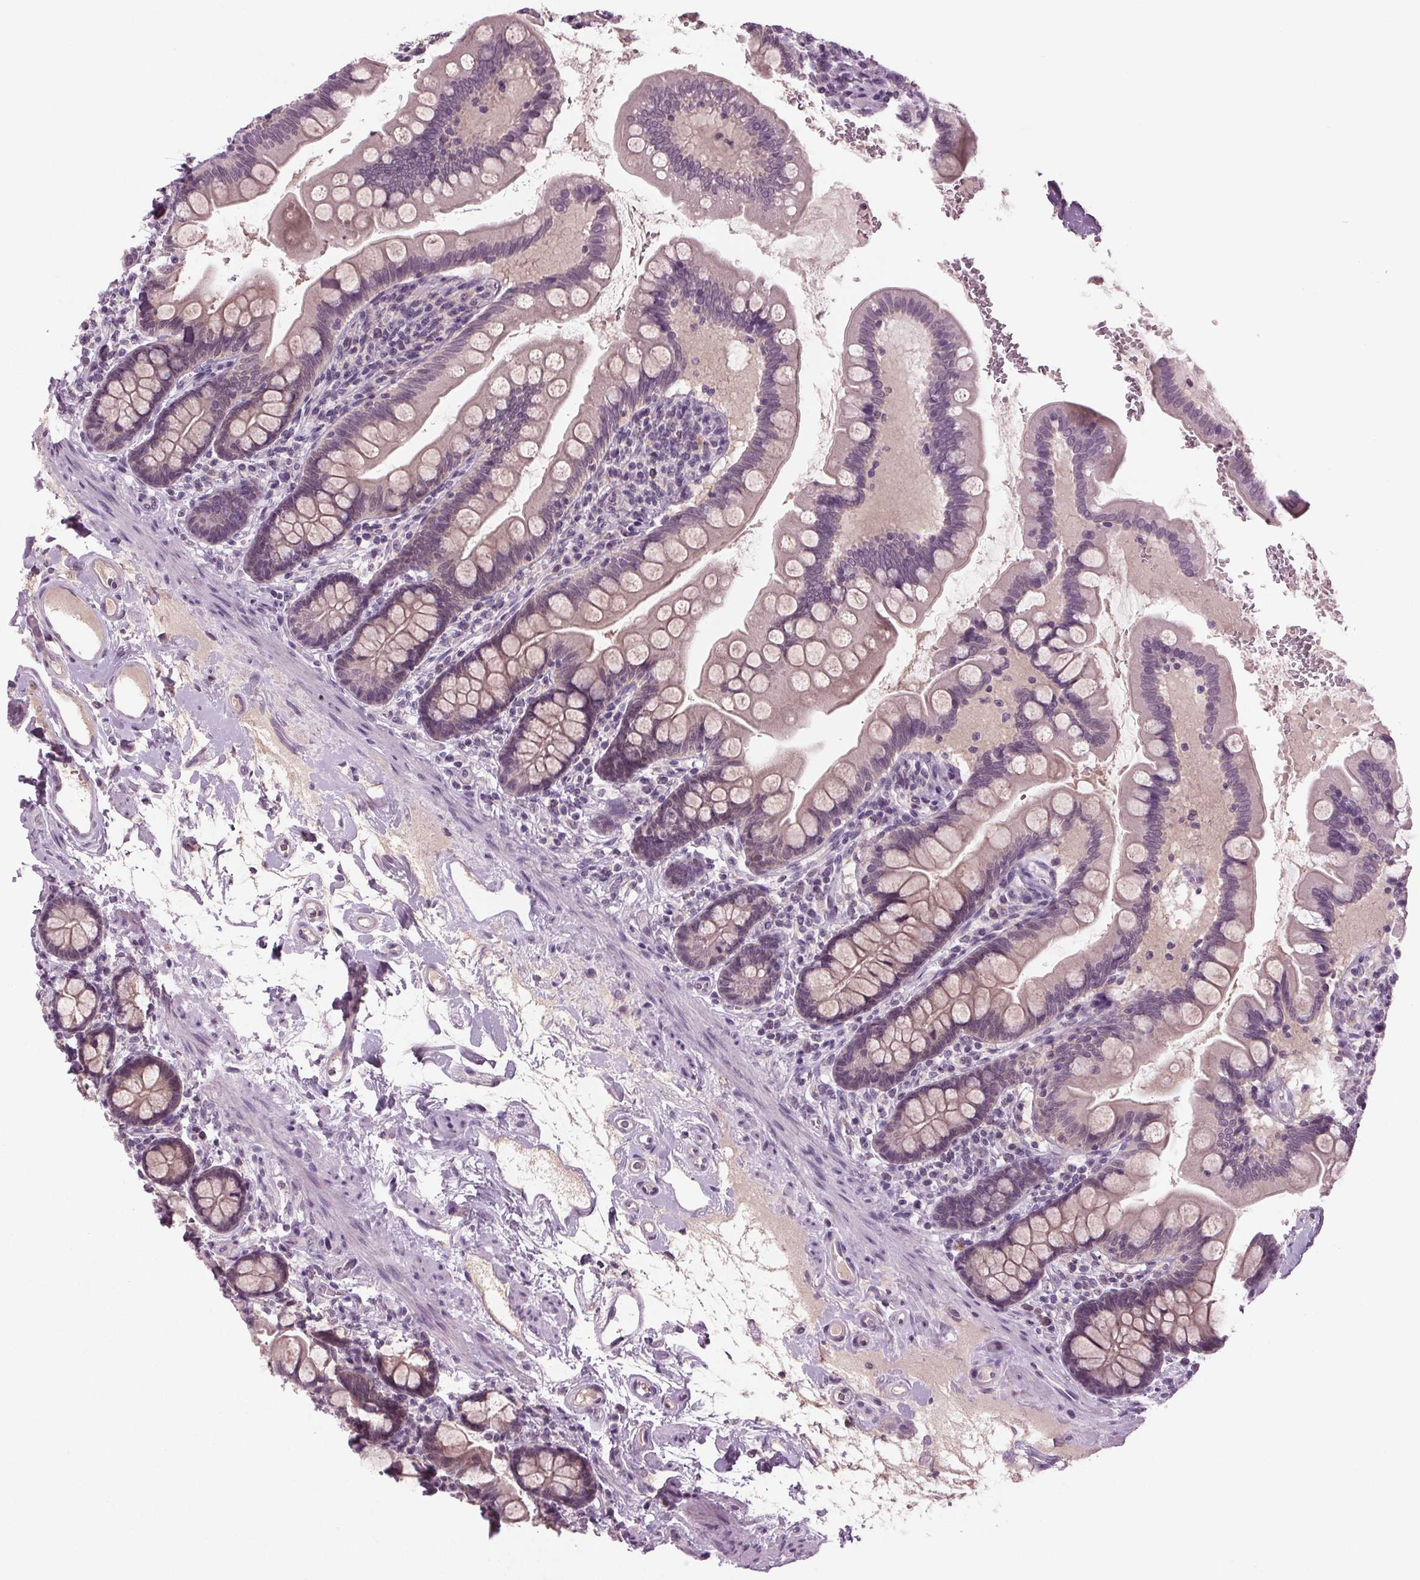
{"staining": {"intensity": "negative", "quantity": "none", "location": "none"}, "tissue": "small intestine", "cell_type": "Glandular cells", "image_type": "normal", "snomed": [{"axis": "morphology", "description": "Normal tissue, NOS"}, {"axis": "topography", "description": "Small intestine"}], "caption": "Image shows no protein positivity in glandular cells of benign small intestine.", "gene": "BHLHE22", "patient": {"sex": "female", "age": 56}}